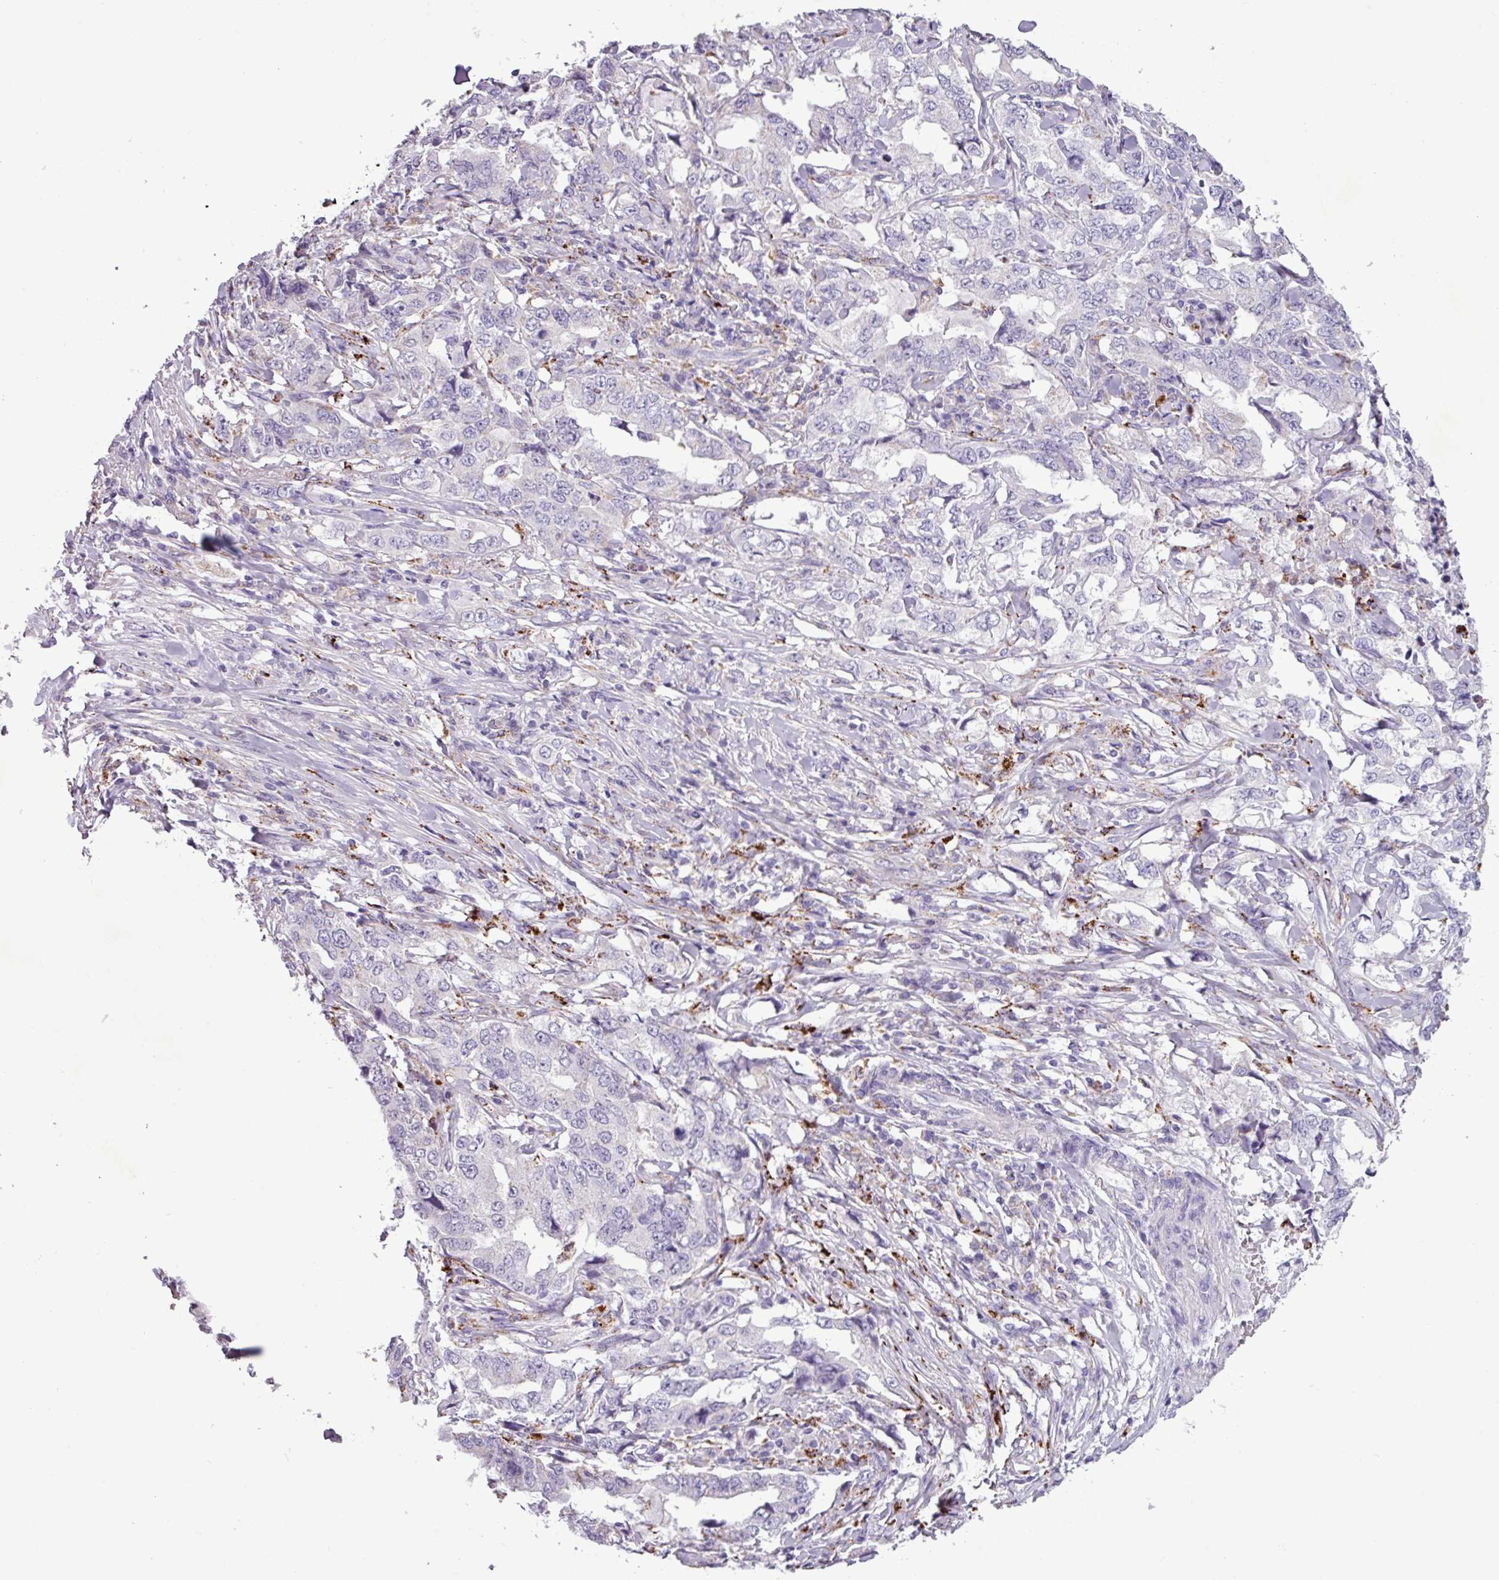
{"staining": {"intensity": "negative", "quantity": "none", "location": "none"}, "tissue": "lung cancer", "cell_type": "Tumor cells", "image_type": "cancer", "snomed": [{"axis": "morphology", "description": "Adenocarcinoma, NOS"}, {"axis": "topography", "description": "Lung"}], "caption": "This is an IHC histopathology image of adenocarcinoma (lung). There is no positivity in tumor cells.", "gene": "ZNF667", "patient": {"sex": "female", "age": 51}}